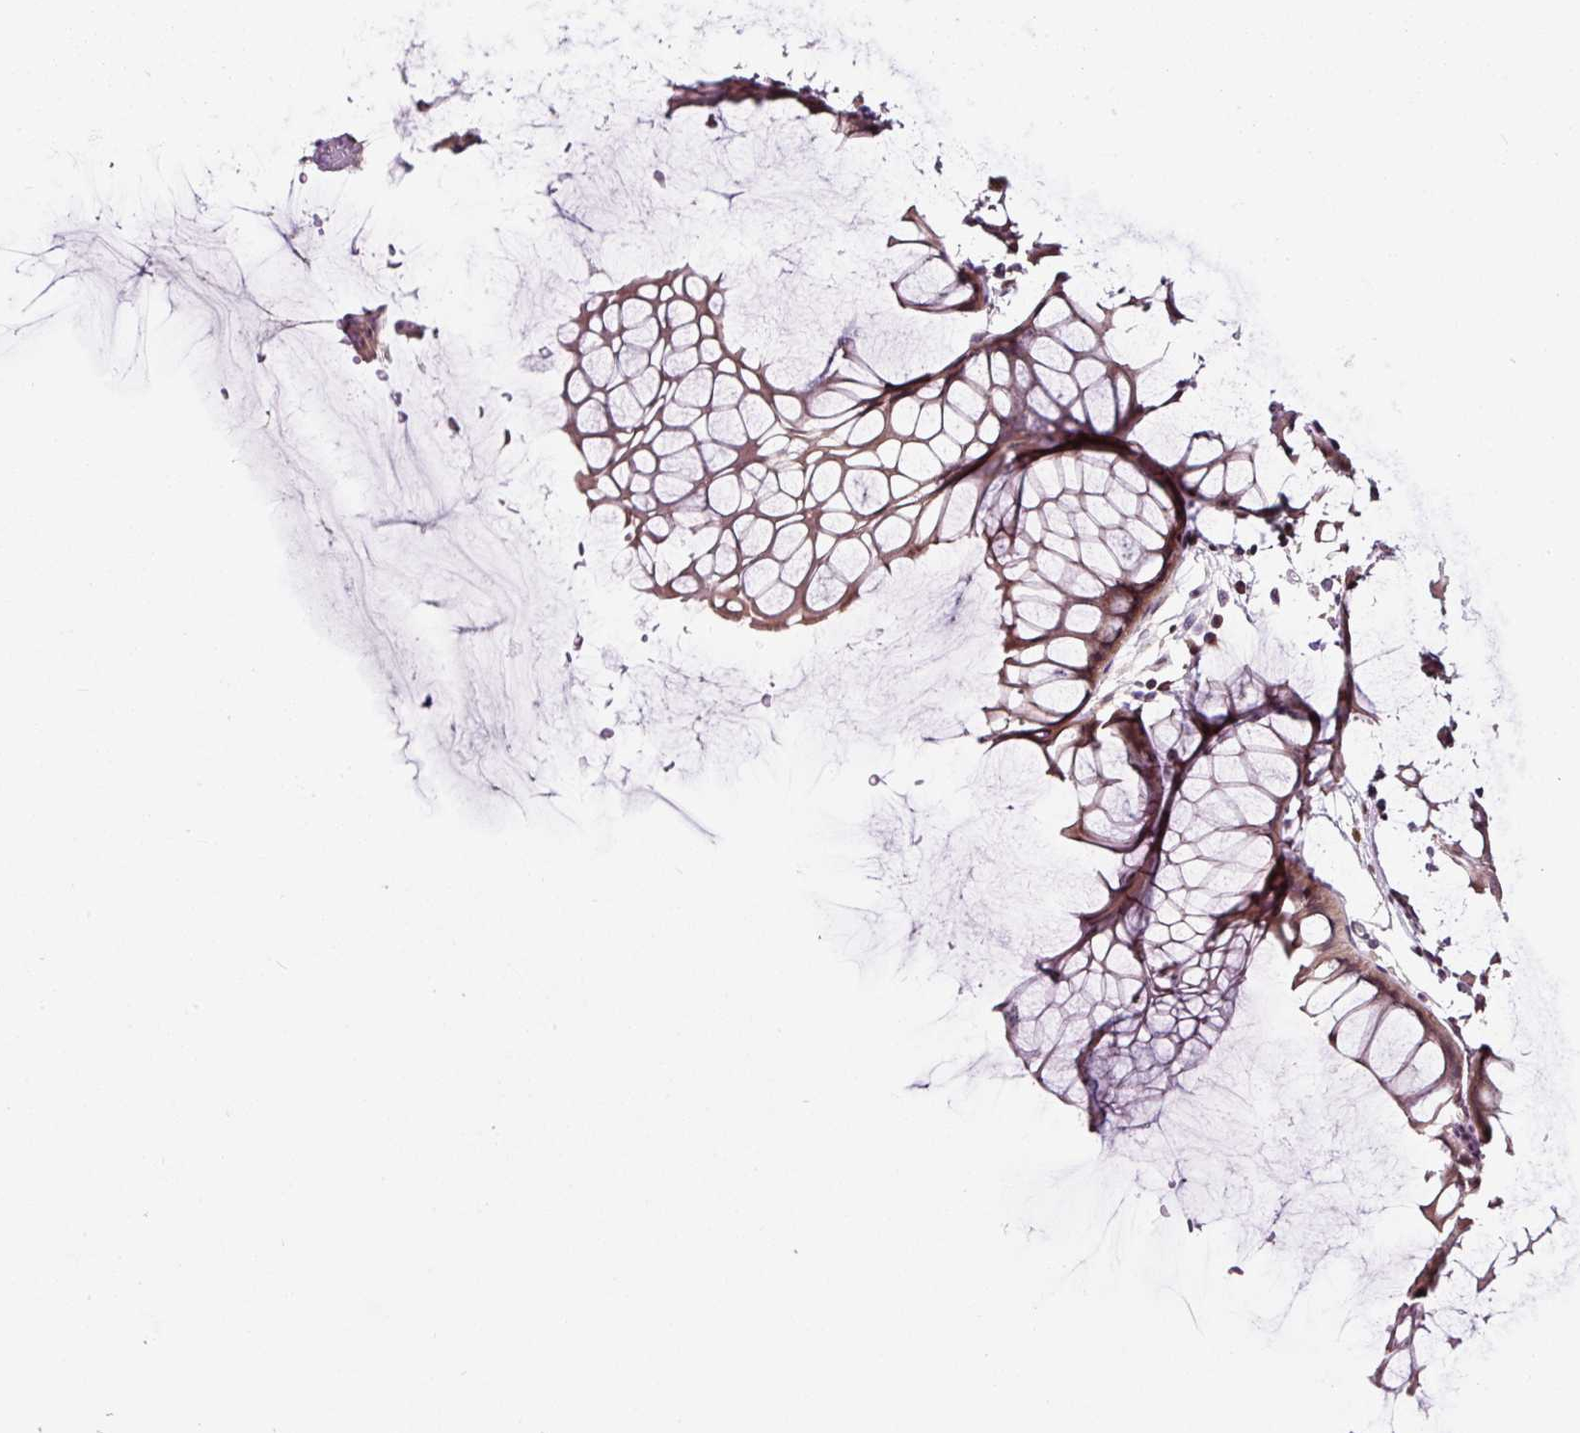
{"staining": {"intensity": "negative", "quantity": "none", "location": "none"}, "tissue": "colon", "cell_type": "Endothelial cells", "image_type": "normal", "snomed": [{"axis": "morphology", "description": "Normal tissue, NOS"}, {"axis": "topography", "description": "Colon"}], "caption": "Image shows no significant protein positivity in endothelial cells of benign colon. (DAB immunohistochemistry visualized using brightfield microscopy, high magnification).", "gene": "NOM1", "patient": {"sex": "female", "age": 82}}